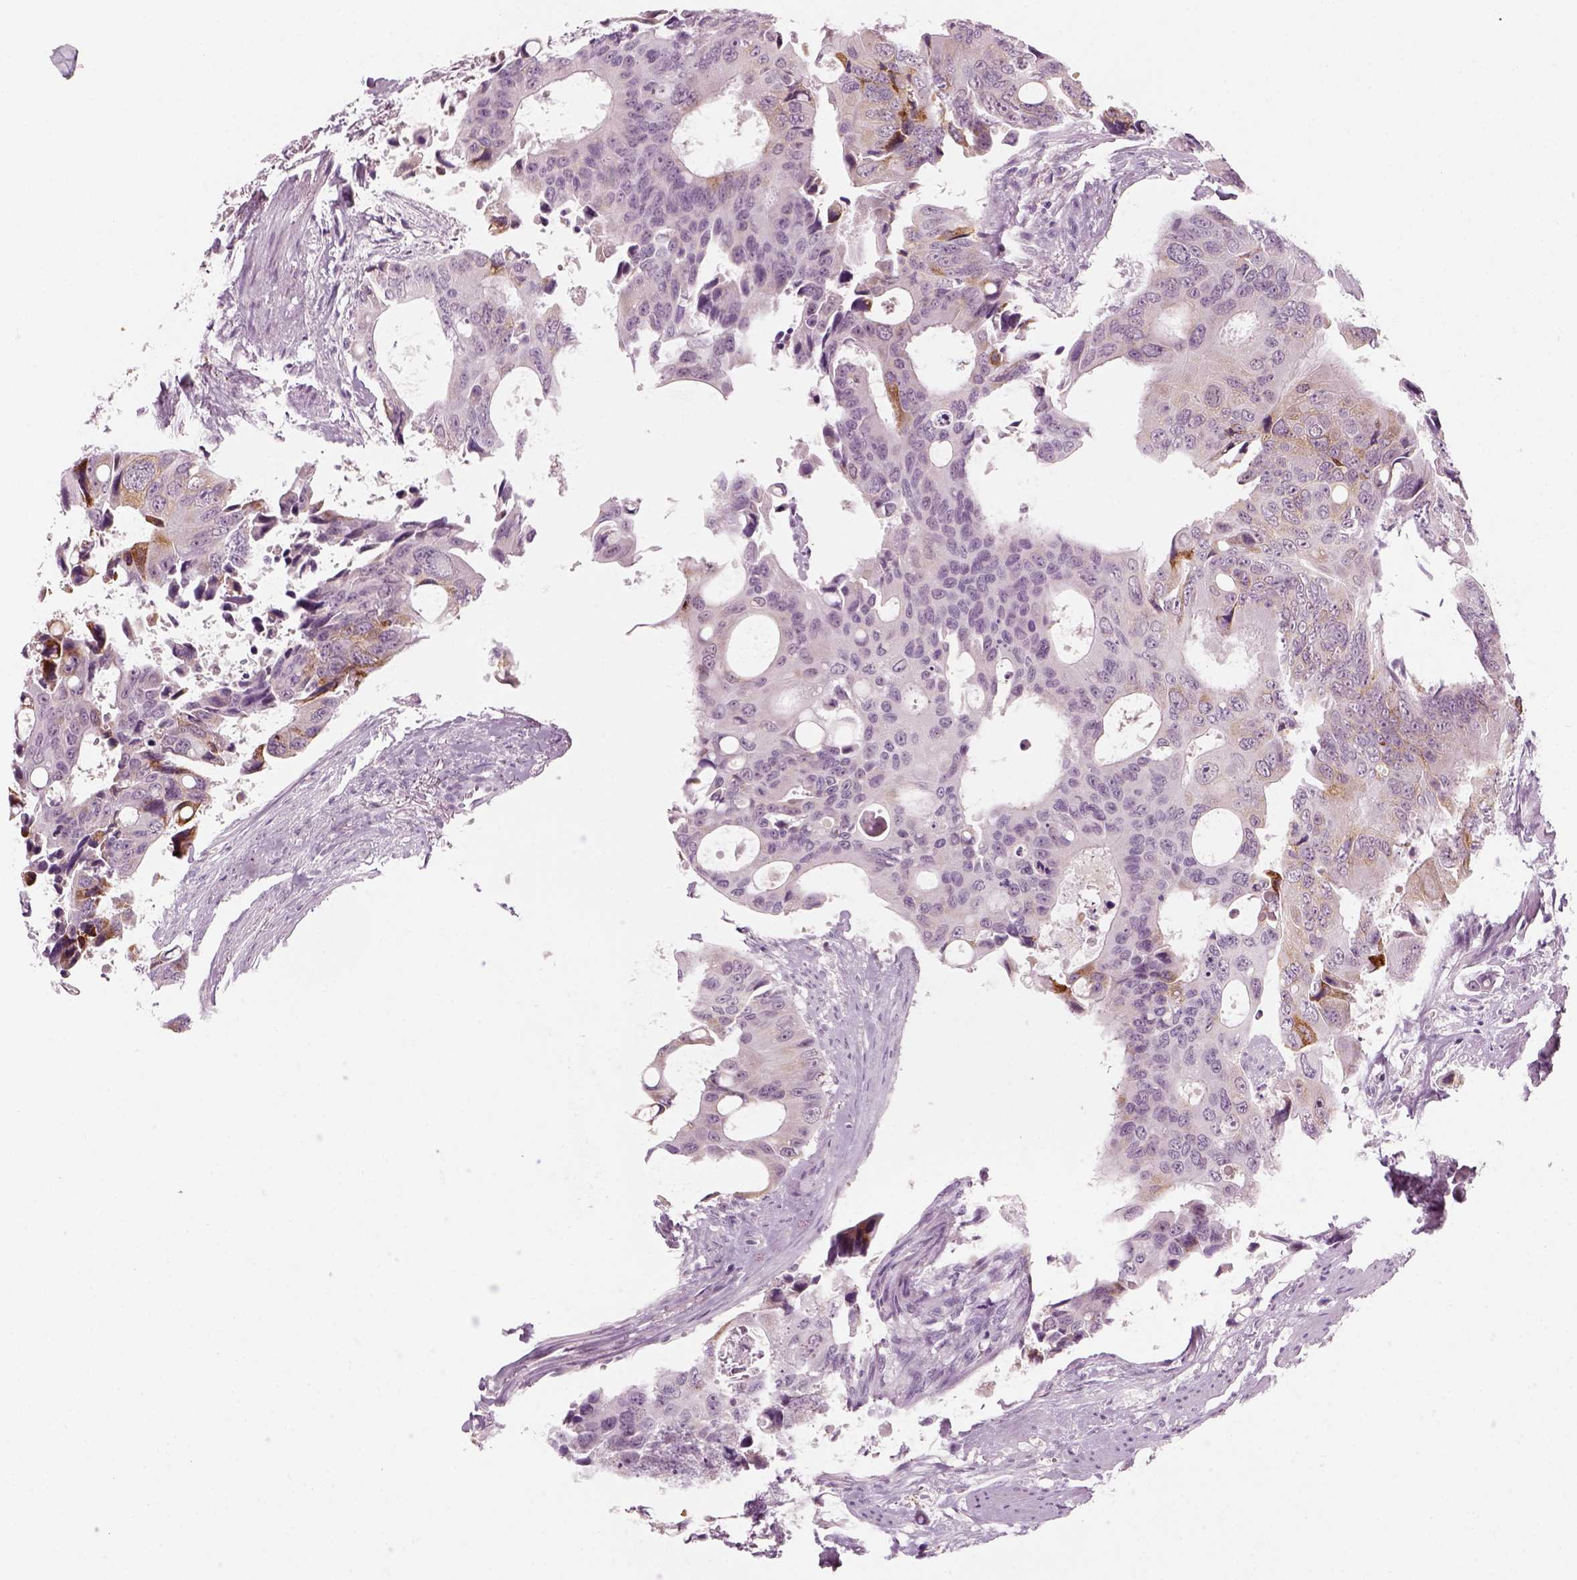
{"staining": {"intensity": "negative", "quantity": "none", "location": "none"}, "tissue": "colorectal cancer", "cell_type": "Tumor cells", "image_type": "cancer", "snomed": [{"axis": "morphology", "description": "Adenocarcinoma, NOS"}, {"axis": "topography", "description": "Rectum"}], "caption": "Immunohistochemical staining of colorectal cancer (adenocarcinoma) exhibits no significant positivity in tumor cells.", "gene": "KRT75", "patient": {"sex": "male", "age": 76}}